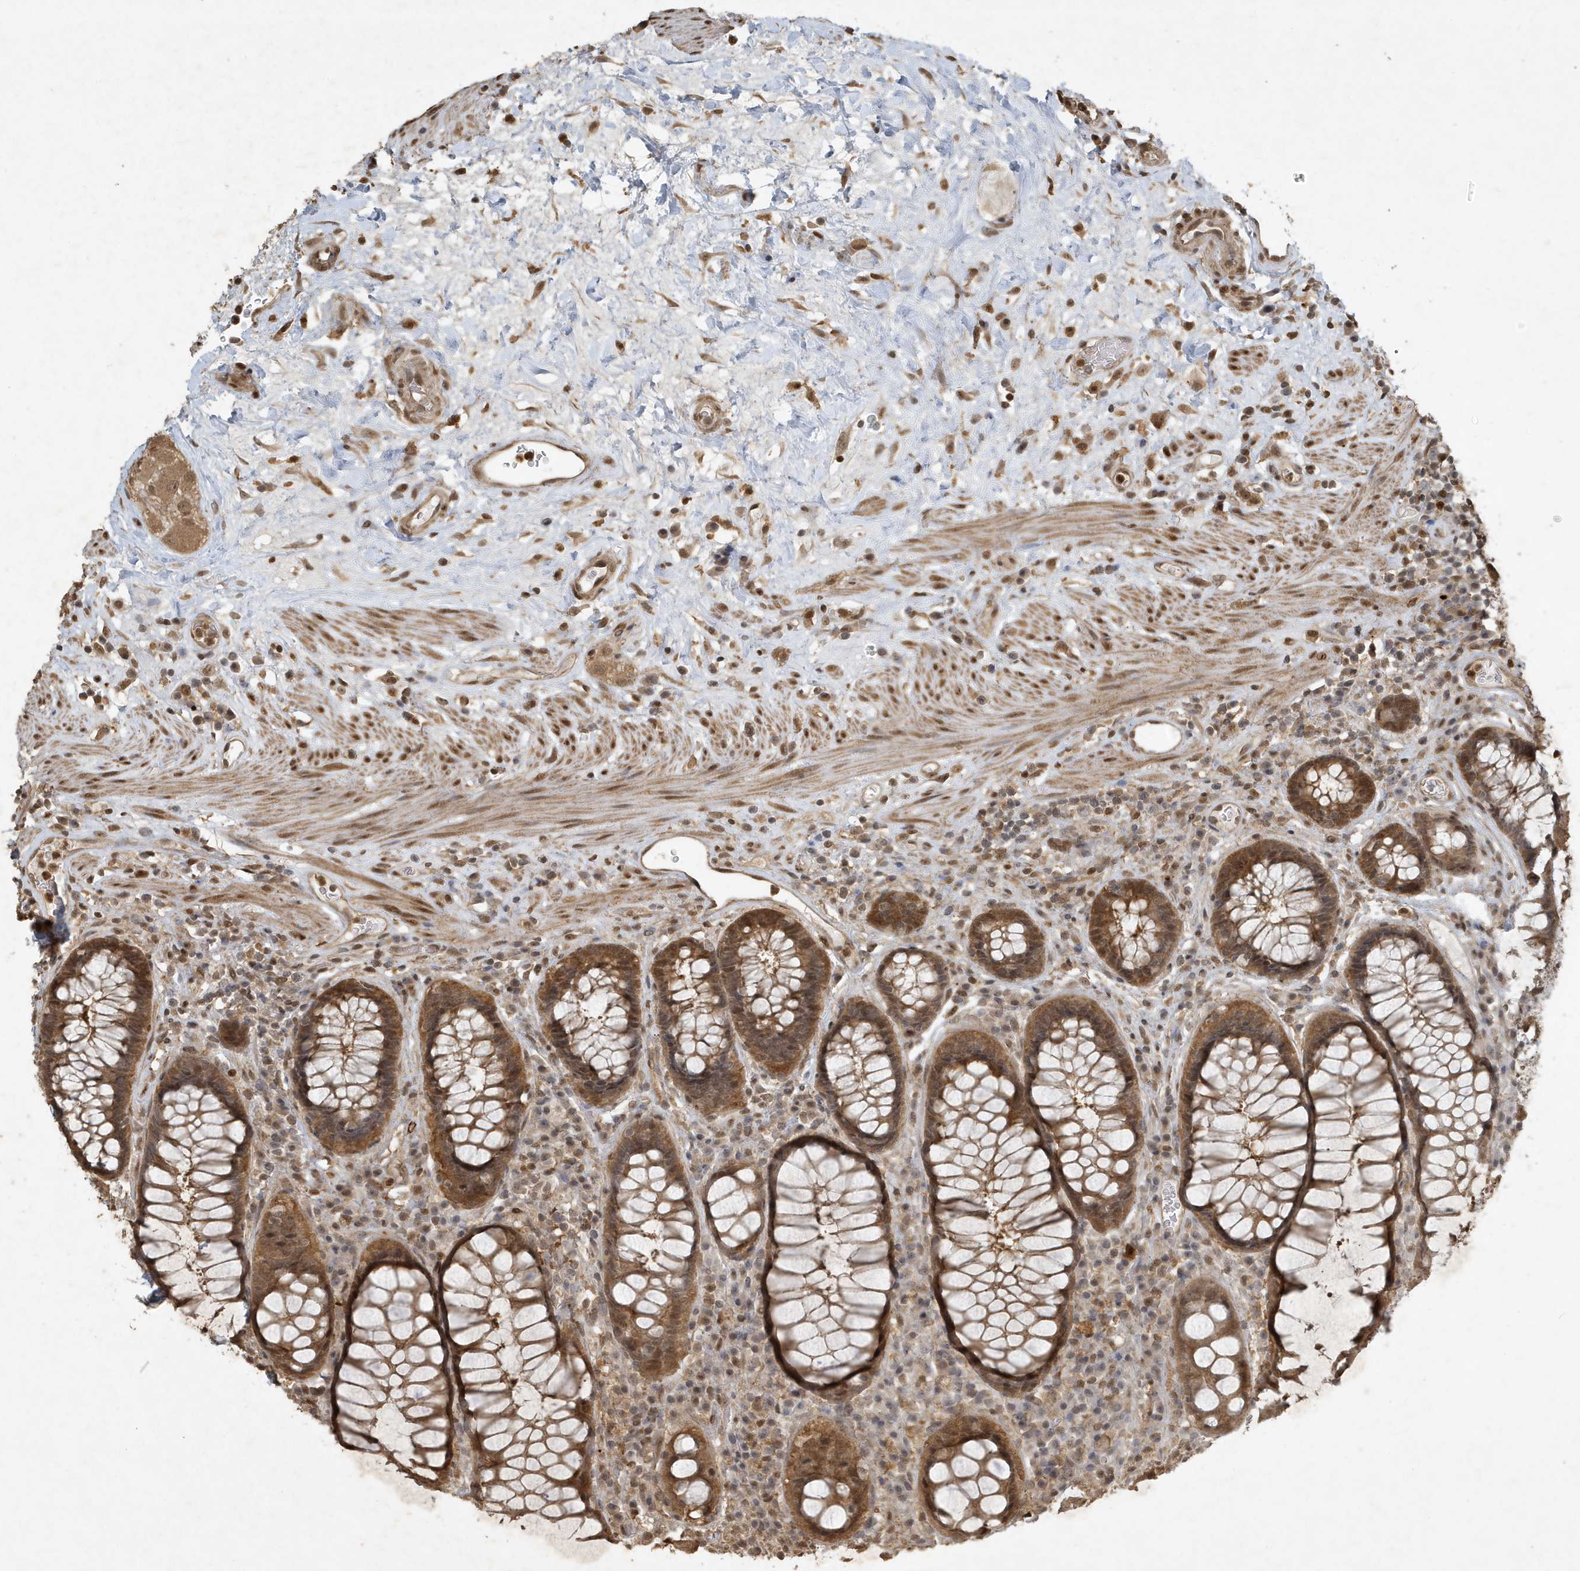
{"staining": {"intensity": "moderate", "quantity": ">75%", "location": "cytoplasmic/membranous,nuclear"}, "tissue": "rectum", "cell_type": "Glandular cells", "image_type": "normal", "snomed": [{"axis": "morphology", "description": "Normal tissue, NOS"}, {"axis": "topography", "description": "Rectum"}], "caption": "This photomicrograph demonstrates immunohistochemistry (IHC) staining of unremarkable rectum, with medium moderate cytoplasmic/membranous,nuclear expression in about >75% of glandular cells.", "gene": "HSPA1A", "patient": {"sex": "male", "age": 64}}